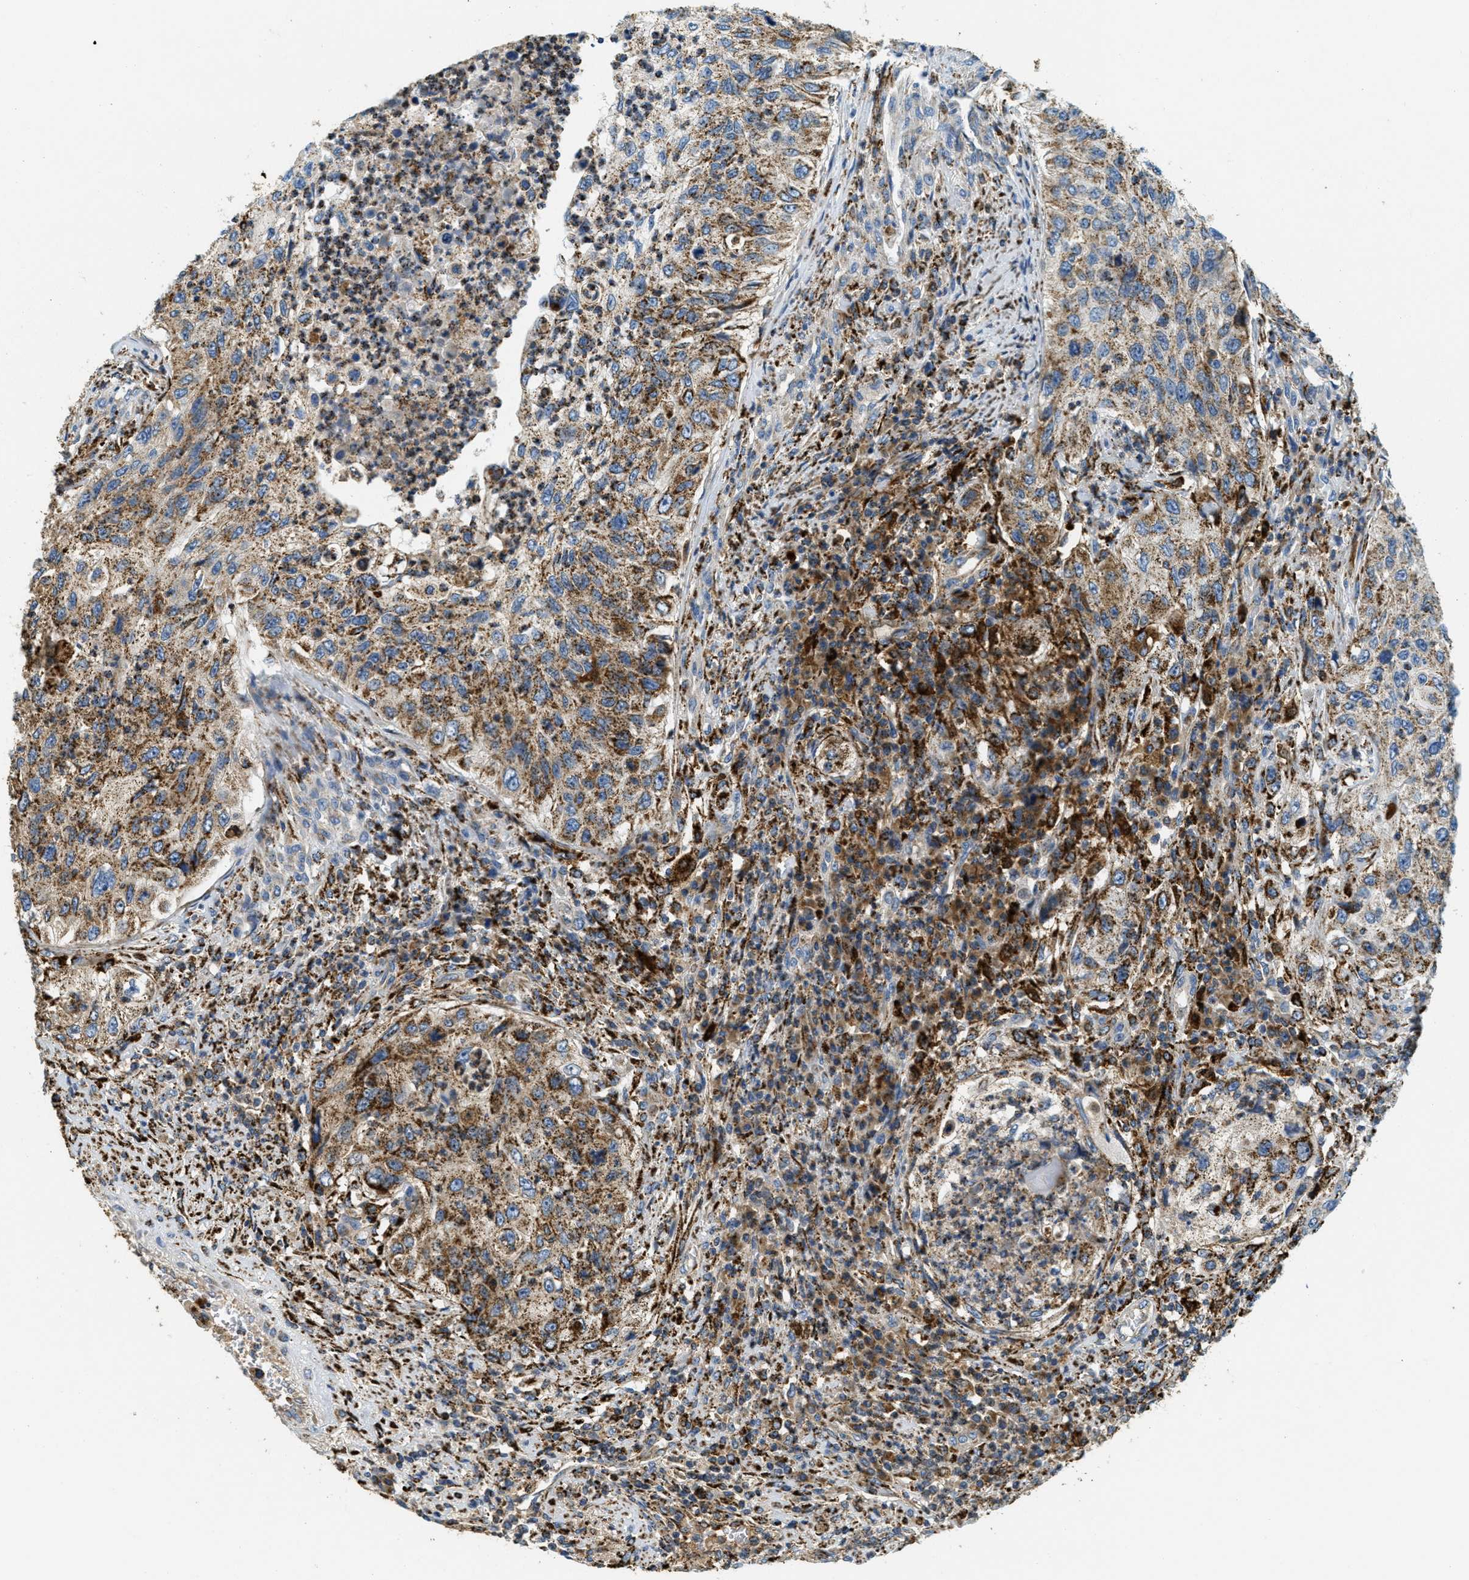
{"staining": {"intensity": "moderate", "quantity": ">75%", "location": "cytoplasmic/membranous"}, "tissue": "urothelial cancer", "cell_type": "Tumor cells", "image_type": "cancer", "snomed": [{"axis": "morphology", "description": "Urothelial carcinoma, High grade"}, {"axis": "topography", "description": "Urinary bladder"}], "caption": "Protein expression analysis of urothelial cancer exhibits moderate cytoplasmic/membranous staining in about >75% of tumor cells.", "gene": "HLCS", "patient": {"sex": "female", "age": 60}}